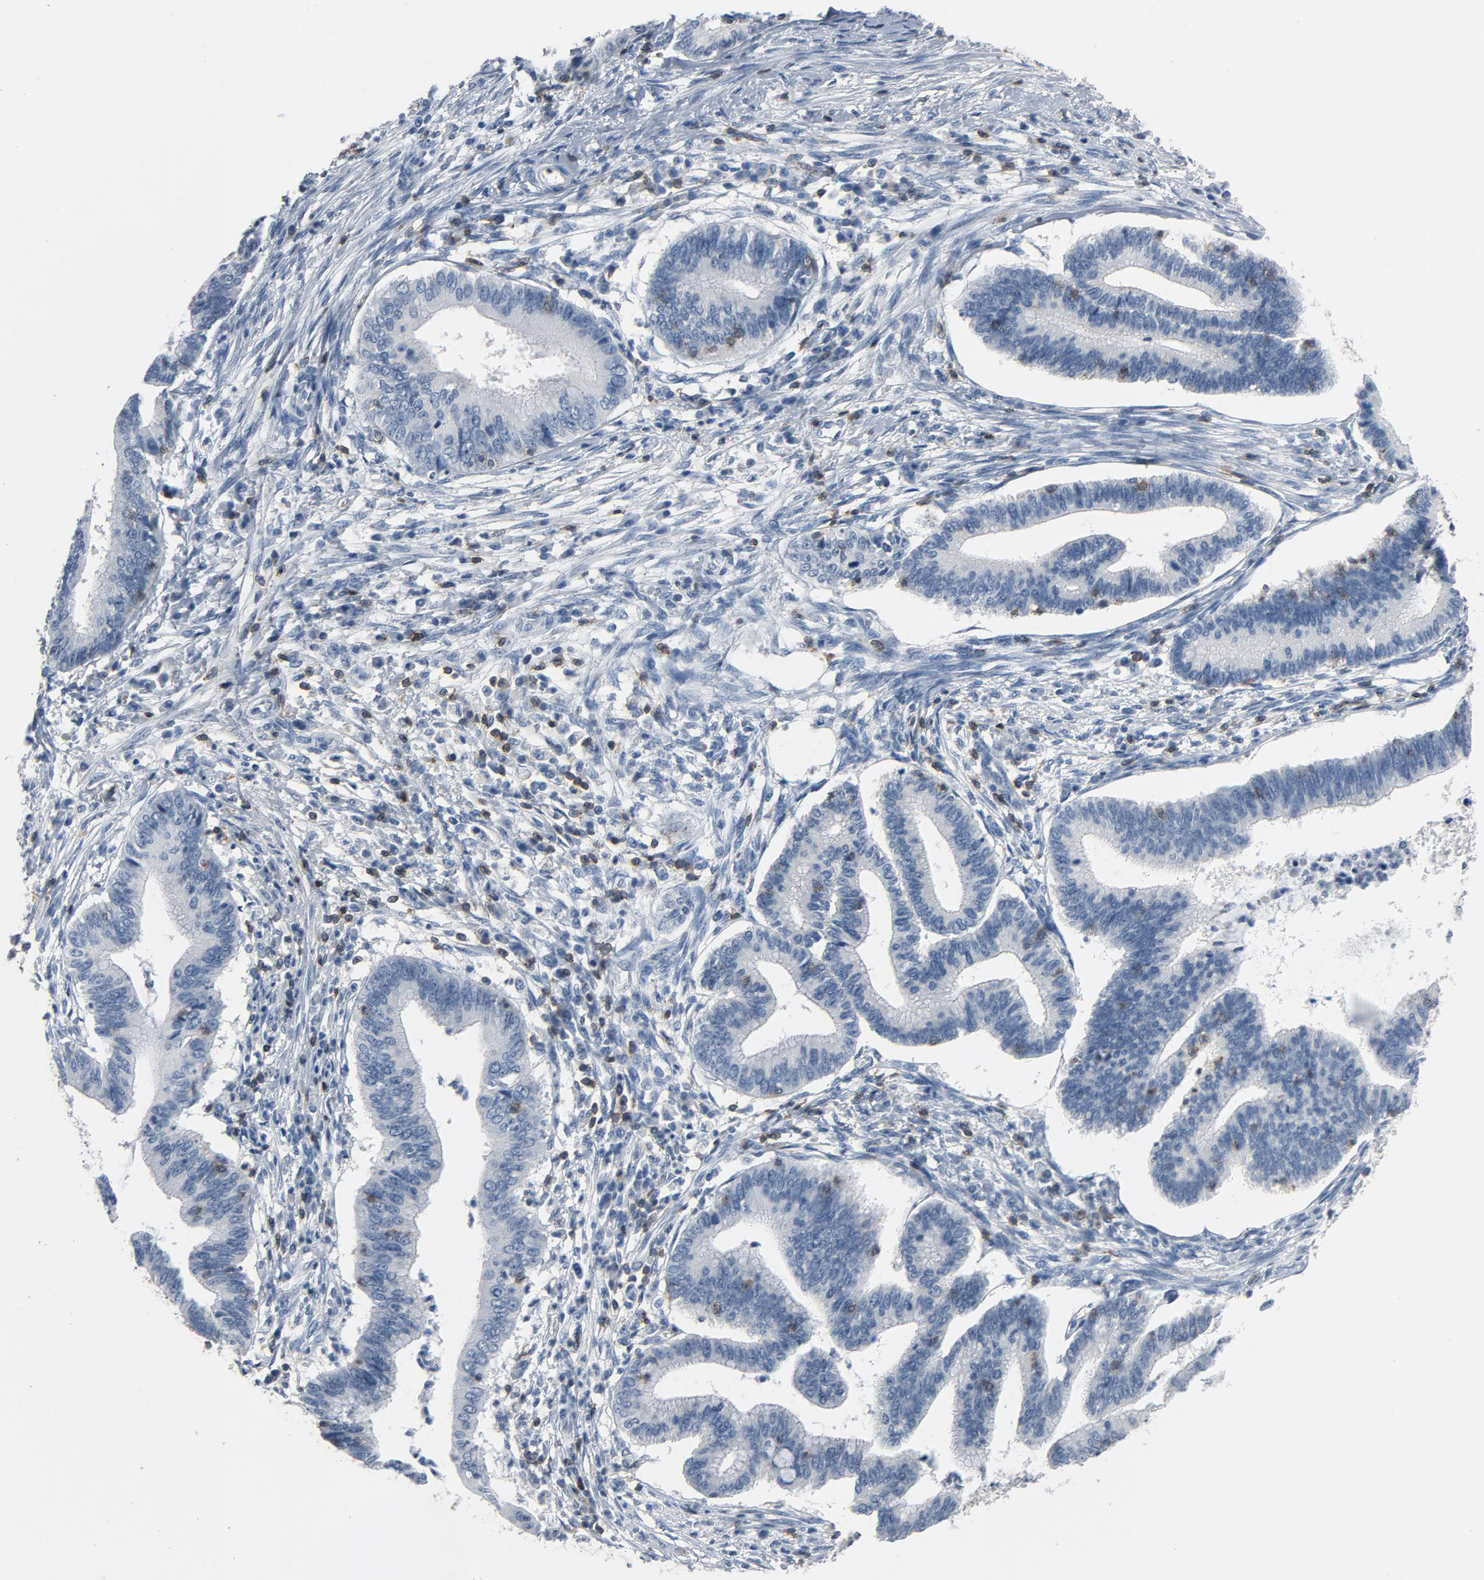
{"staining": {"intensity": "negative", "quantity": "none", "location": "none"}, "tissue": "cervical cancer", "cell_type": "Tumor cells", "image_type": "cancer", "snomed": [{"axis": "morphology", "description": "Adenocarcinoma, NOS"}, {"axis": "topography", "description": "Cervix"}], "caption": "Tumor cells are negative for protein expression in human cervical cancer (adenocarcinoma).", "gene": "LCK", "patient": {"sex": "female", "age": 36}}